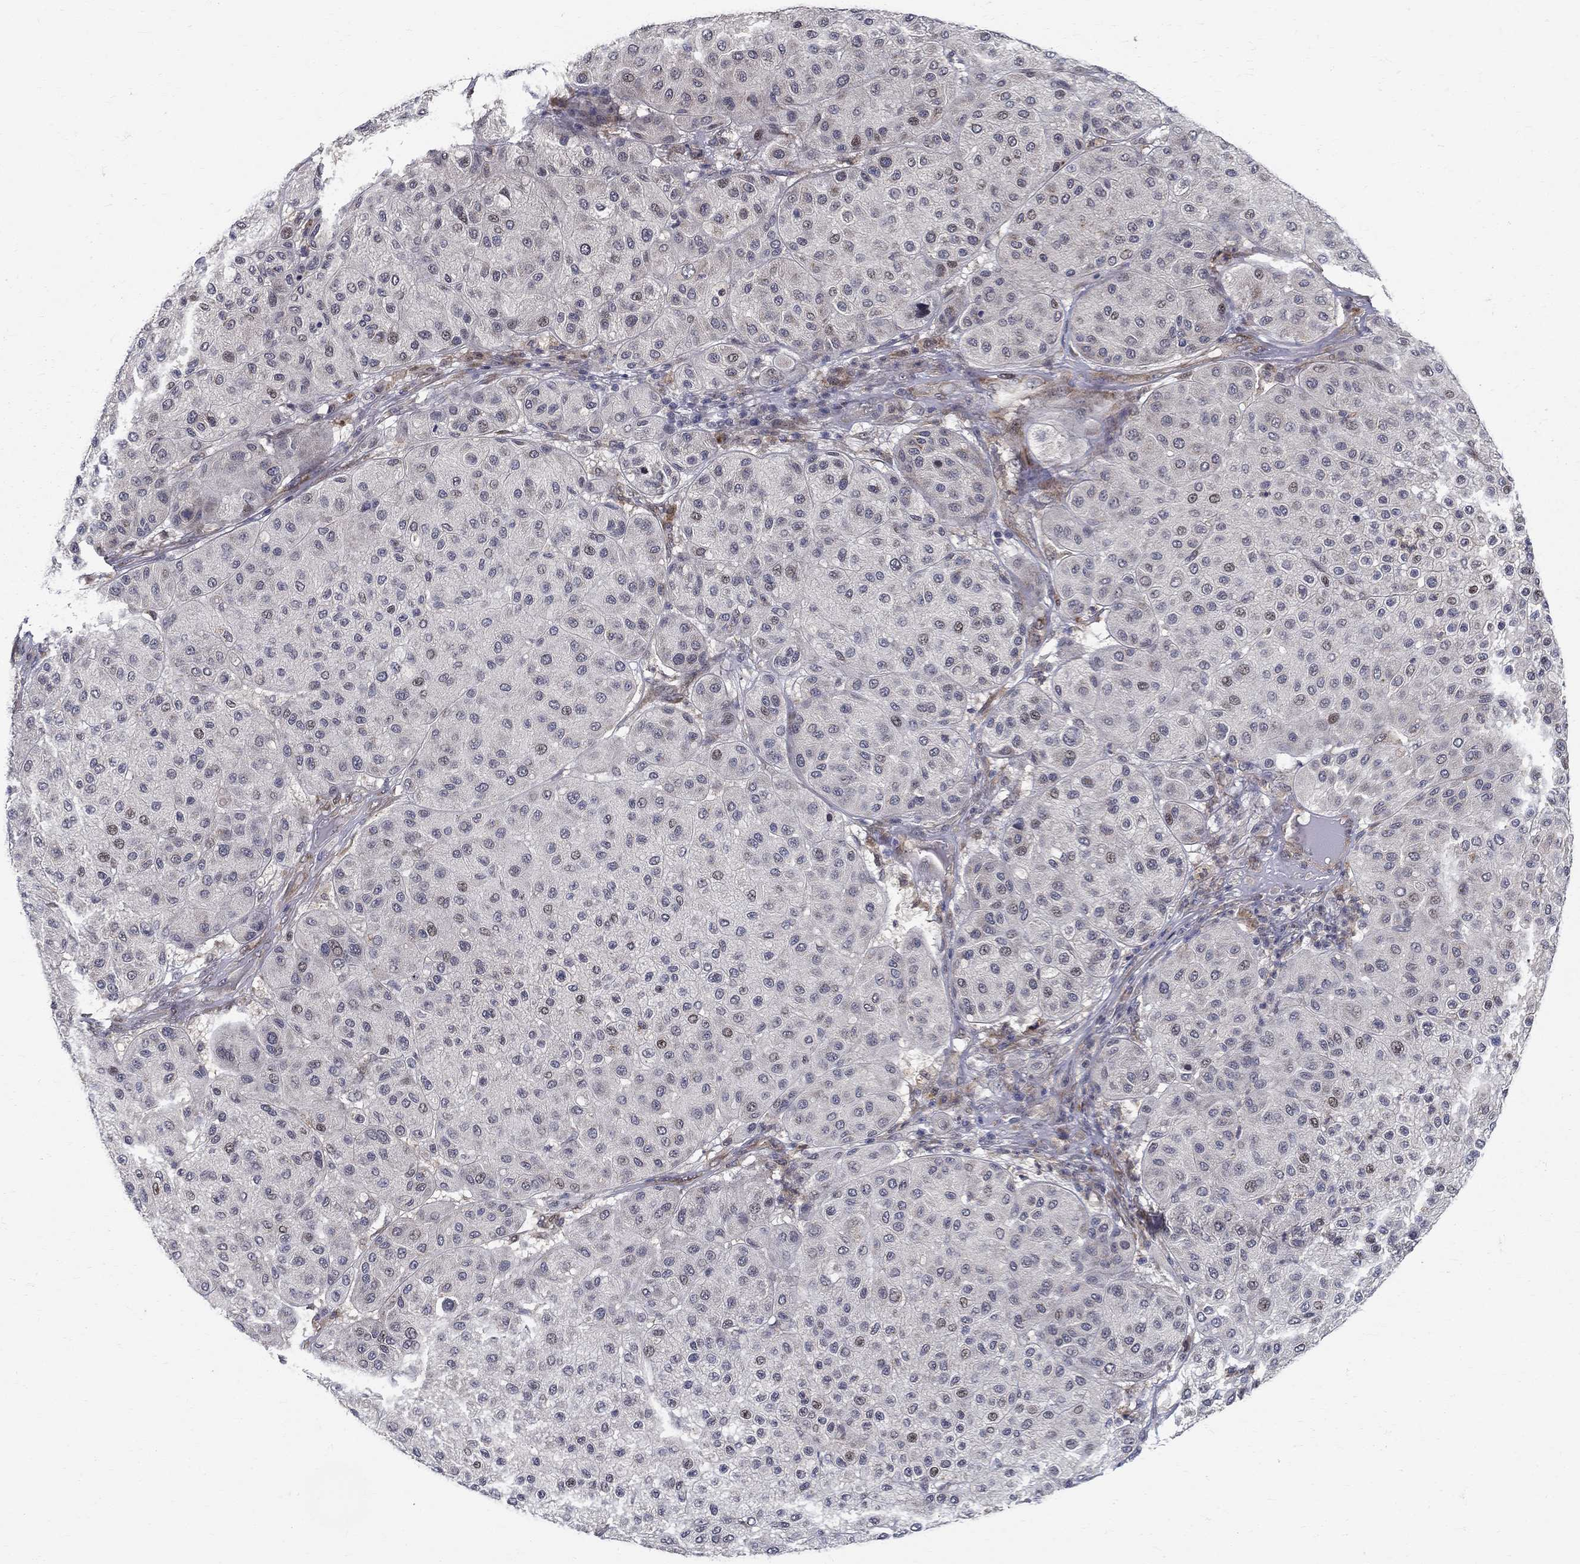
{"staining": {"intensity": "strong", "quantity": "<25%", "location": "nuclear"}, "tissue": "melanoma", "cell_type": "Tumor cells", "image_type": "cancer", "snomed": [{"axis": "morphology", "description": "Malignant melanoma, Metastatic site"}, {"axis": "topography", "description": "Smooth muscle"}], "caption": "Immunohistochemistry (IHC) photomicrograph of human melanoma stained for a protein (brown), which demonstrates medium levels of strong nuclear expression in approximately <25% of tumor cells.", "gene": "ZNF594", "patient": {"sex": "male", "age": 41}}